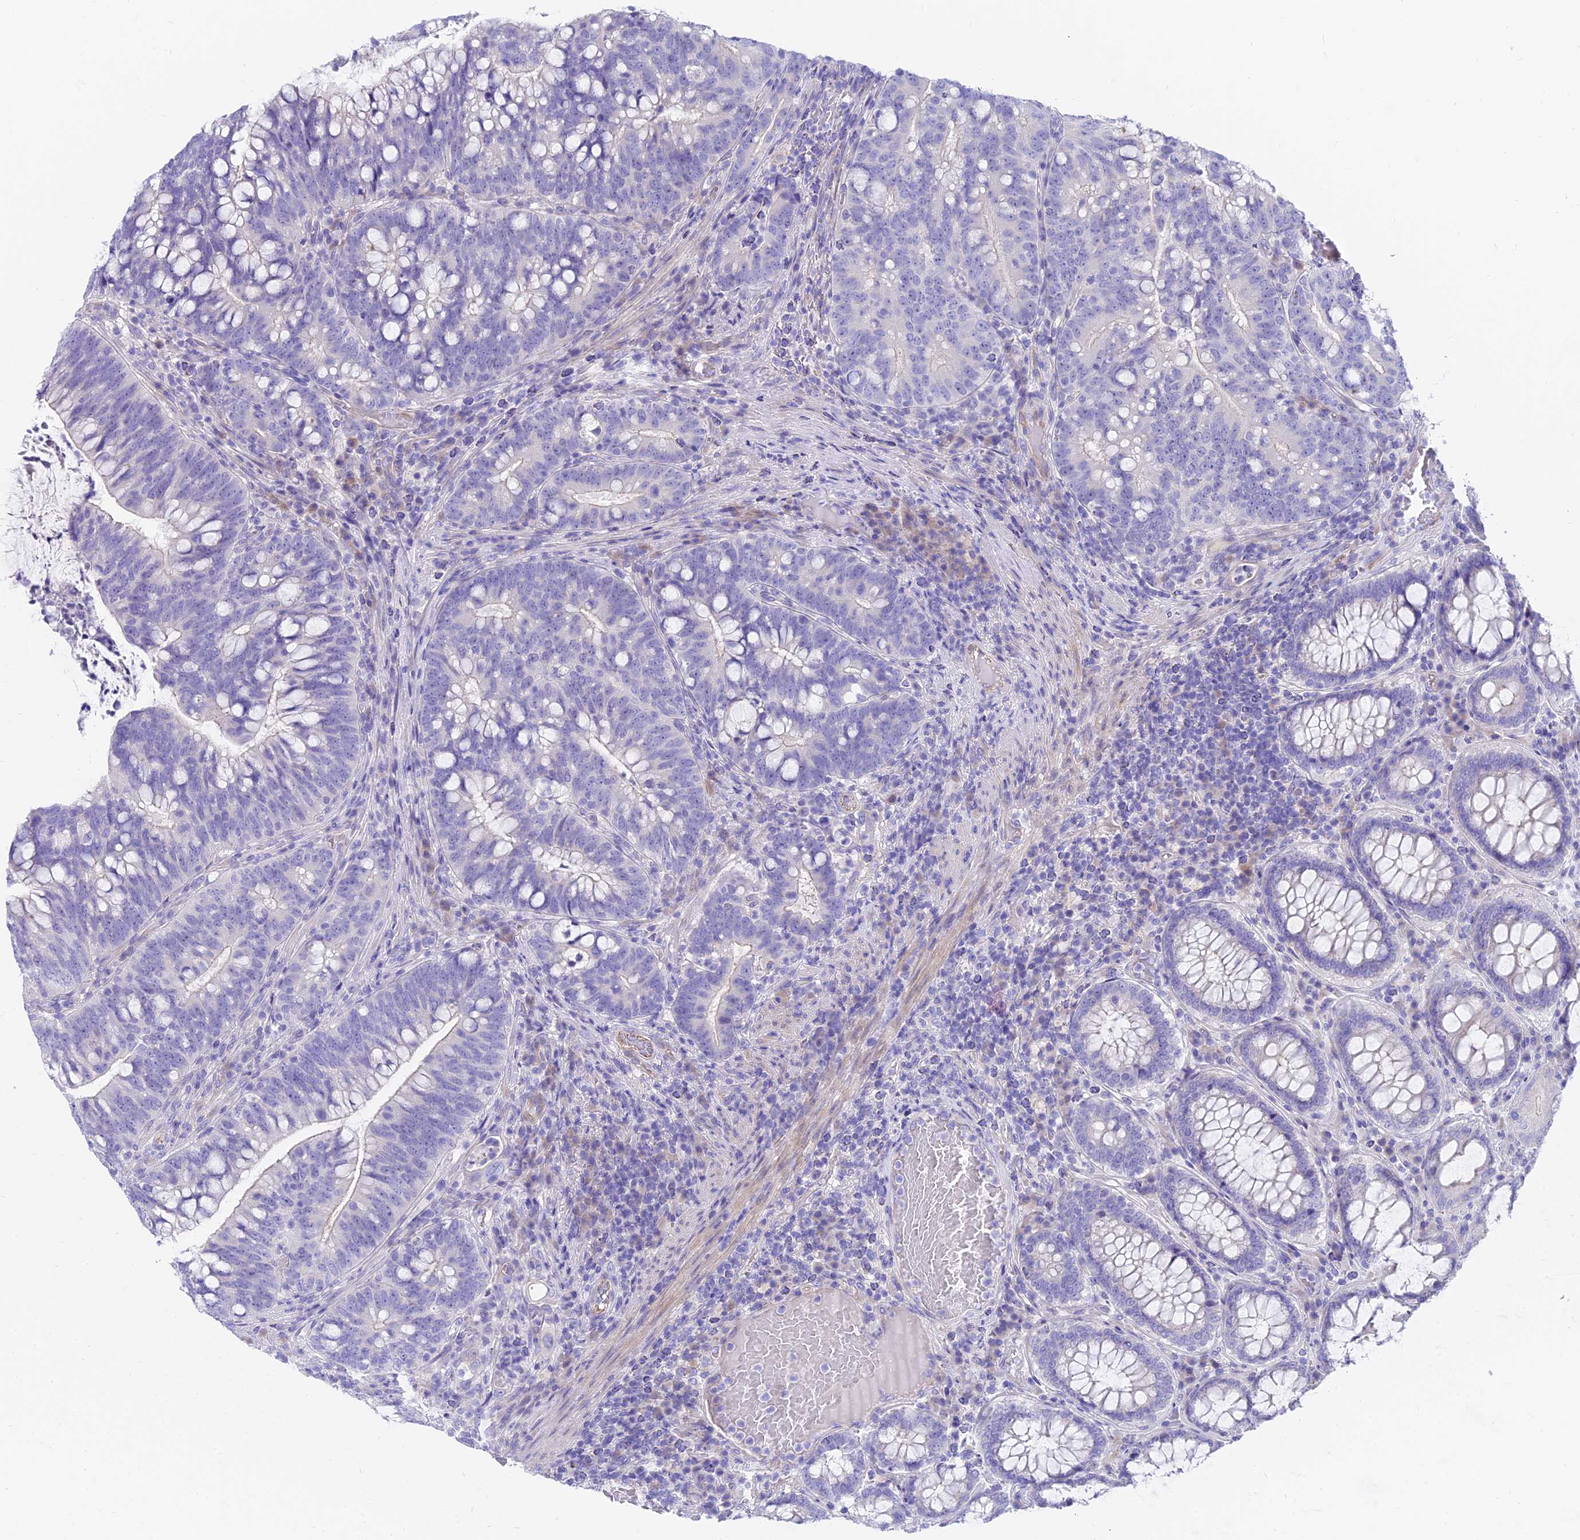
{"staining": {"intensity": "negative", "quantity": "none", "location": "none"}, "tissue": "colorectal cancer", "cell_type": "Tumor cells", "image_type": "cancer", "snomed": [{"axis": "morphology", "description": "Adenocarcinoma, NOS"}, {"axis": "topography", "description": "Colon"}], "caption": "DAB (3,3'-diaminobenzidine) immunohistochemical staining of adenocarcinoma (colorectal) displays no significant expression in tumor cells. (Immunohistochemistry, brightfield microscopy, high magnification).", "gene": "FAM168B", "patient": {"sex": "female", "age": 66}}